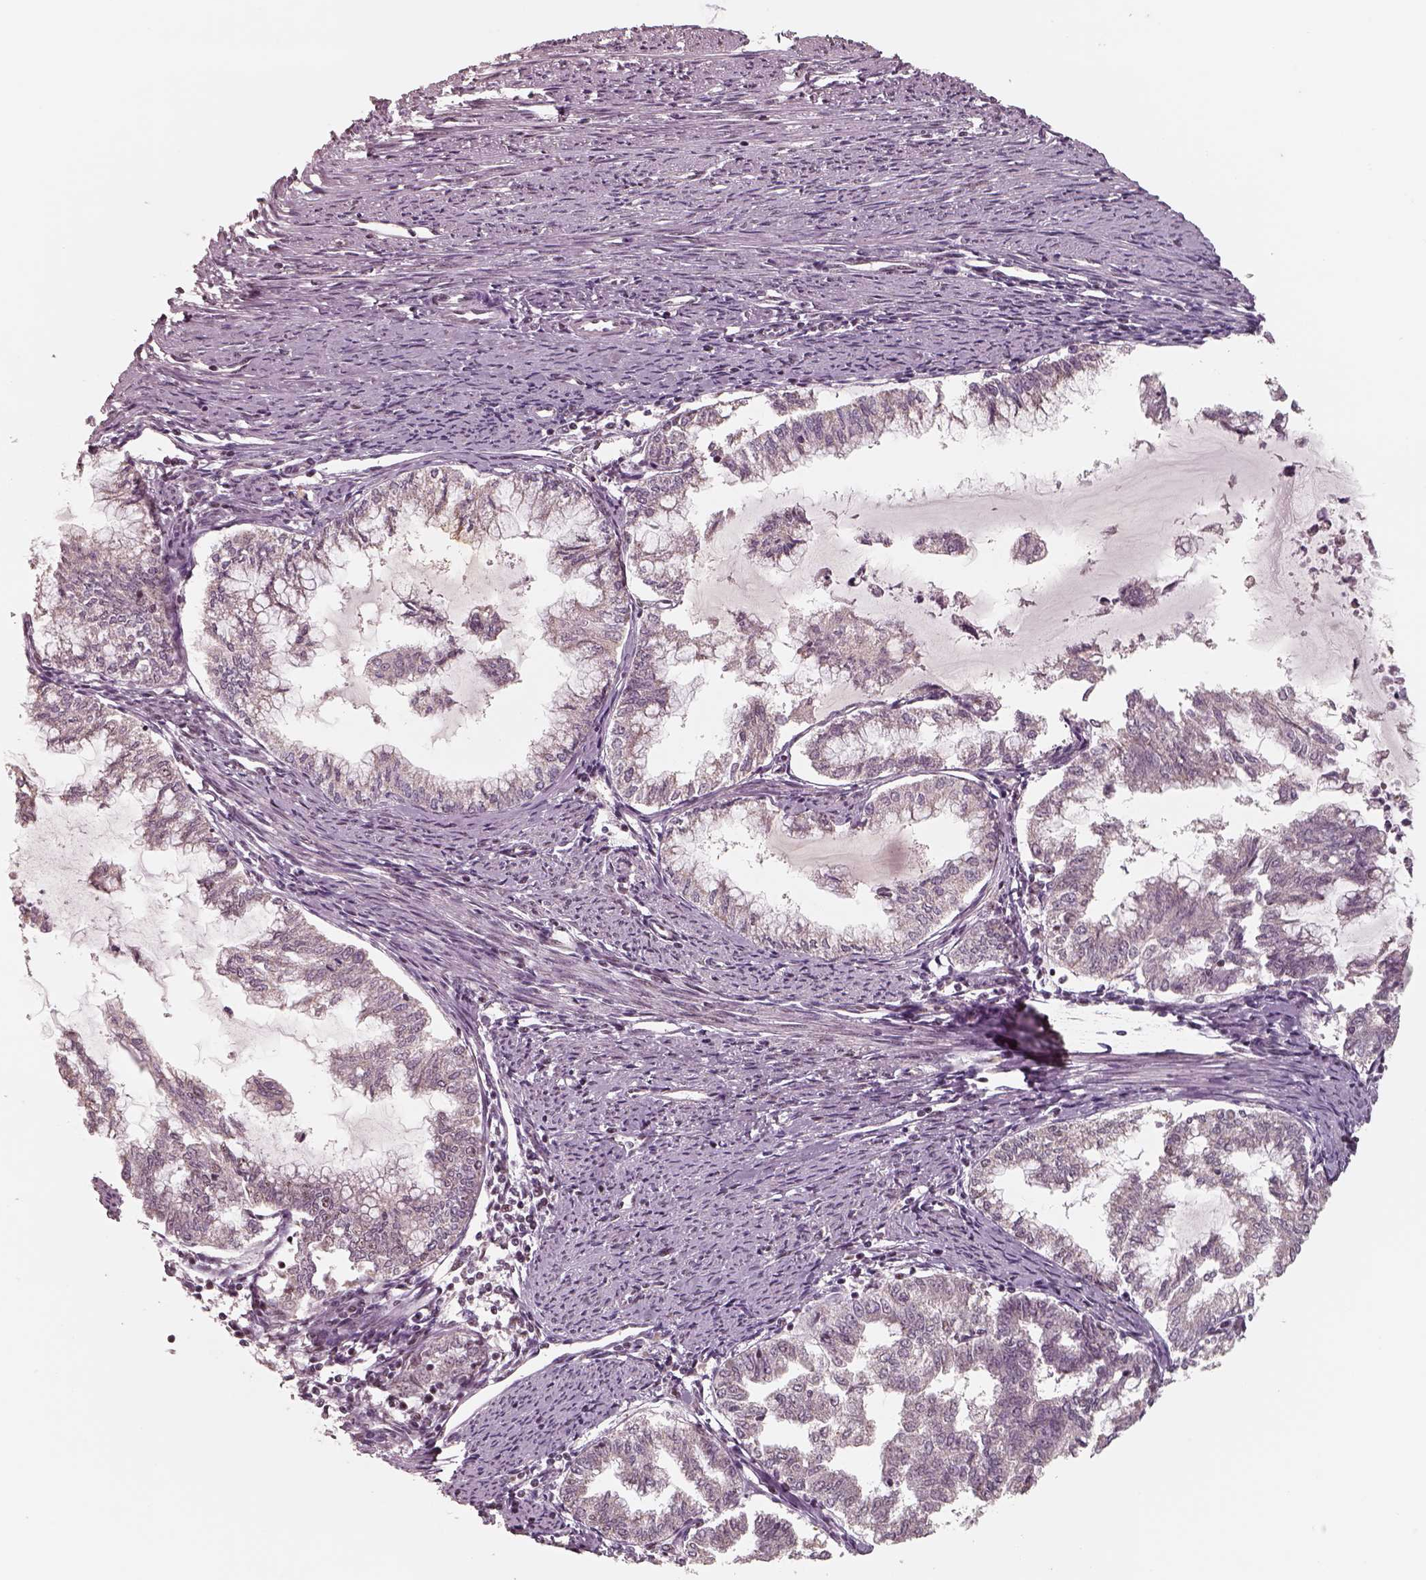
{"staining": {"intensity": "negative", "quantity": "none", "location": "none"}, "tissue": "endometrial cancer", "cell_type": "Tumor cells", "image_type": "cancer", "snomed": [{"axis": "morphology", "description": "Adenocarcinoma, NOS"}, {"axis": "topography", "description": "Endometrium"}], "caption": "Tumor cells are negative for protein expression in human endometrial adenocarcinoma.", "gene": "ATXN7L3", "patient": {"sex": "female", "age": 79}}